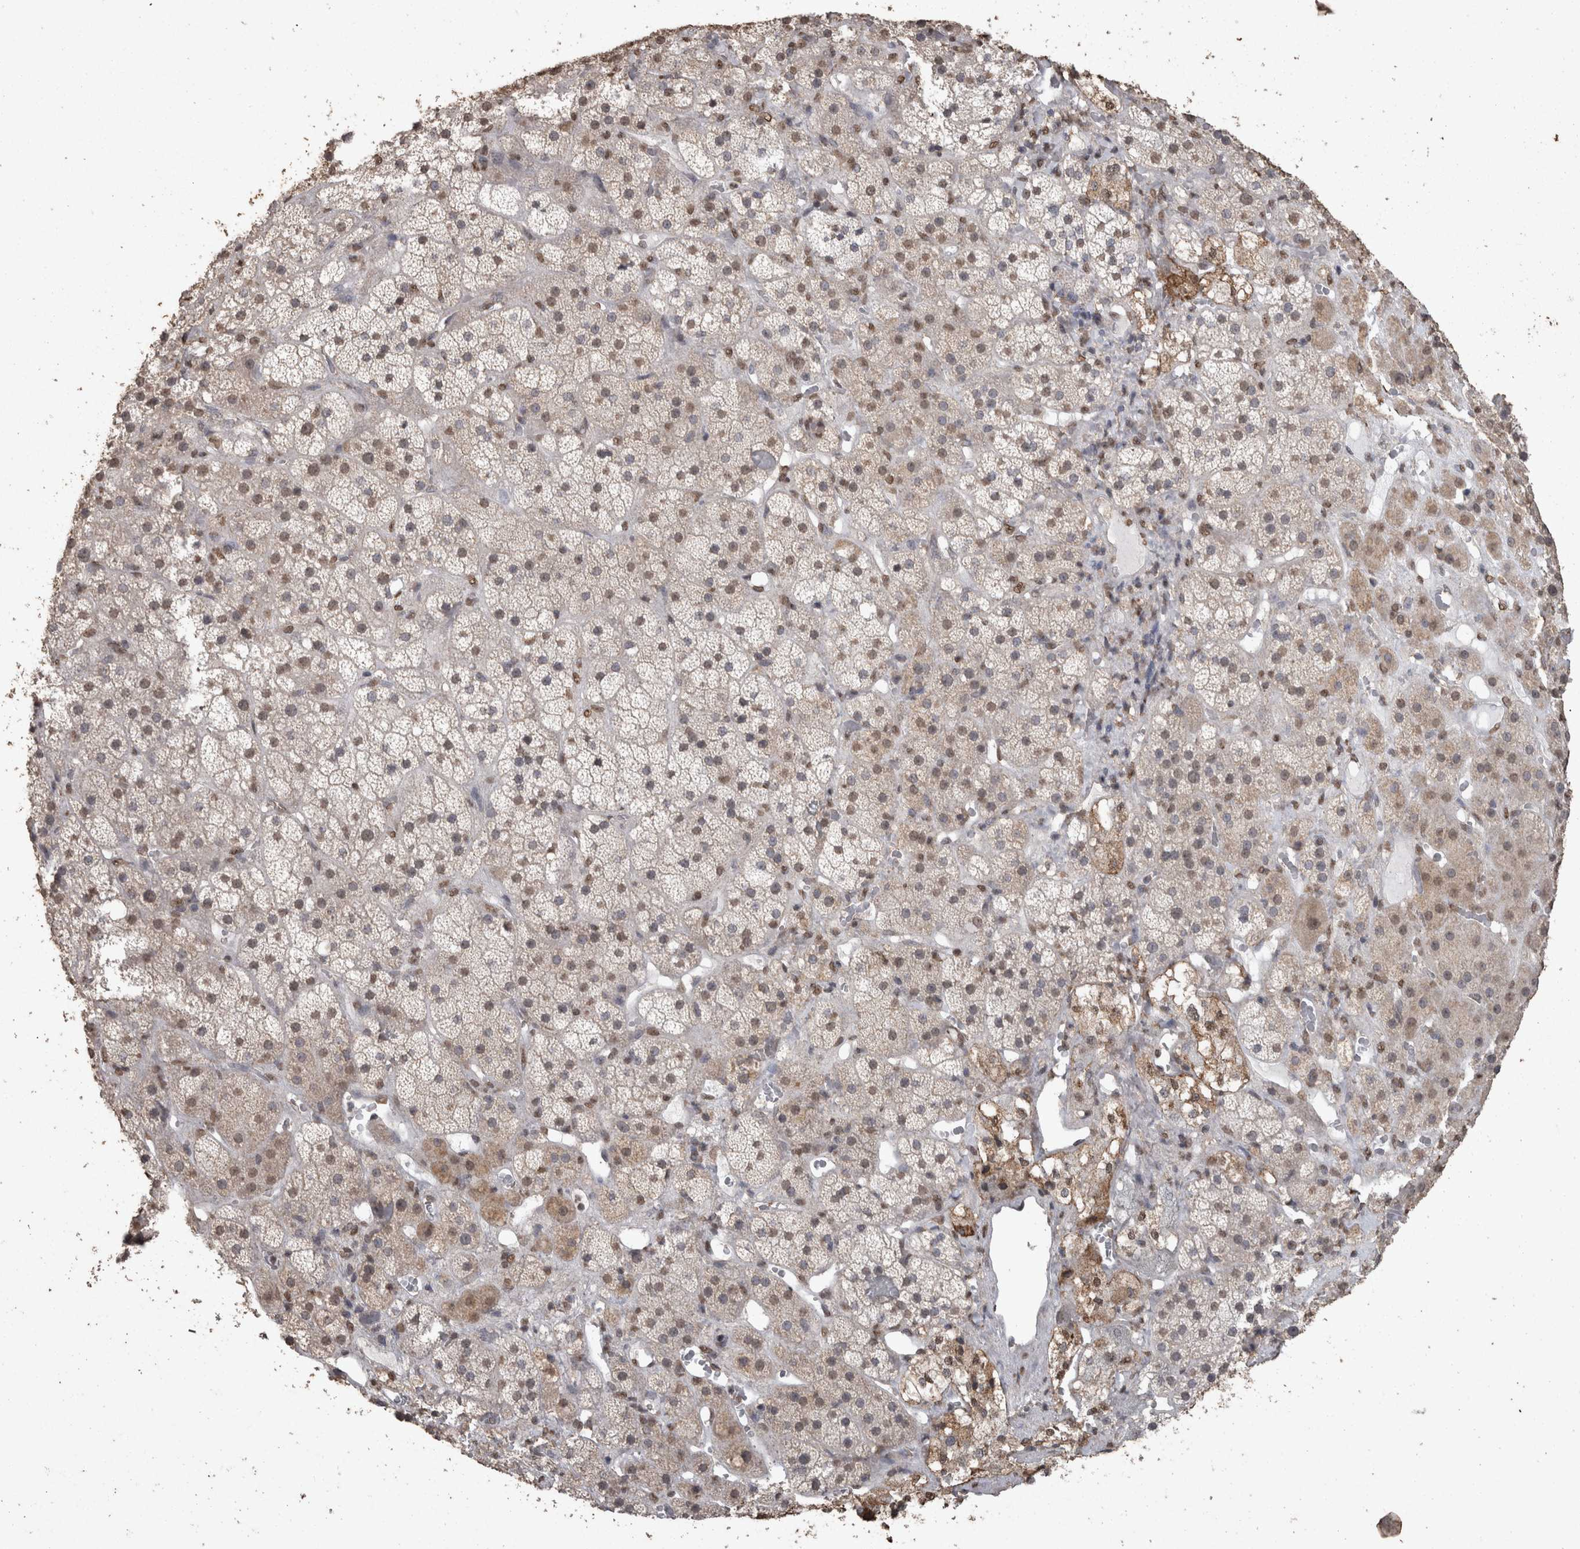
{"staining": {"intensity": "weak", "quantity": "25%-75%", "location": "cytoplasmic/membranous,nuclear"}, "tissue": "adrenal gland", "cell_type": "Glandular cells", "image_type": "normal", "snomed": [{"axis": "morphology", "description": "Normal tissue, NOS"}, {"axis": "topography", "description": "Adrenal gland"}], "caption": "Adrenal gland stained with a brown dye displays weak cytoplasmic/membranous,nuclear positive expression in about 25%-75% of glandular cells.", "gene": "SMAD7", "patient": {"sex": "male", "age": 57}}